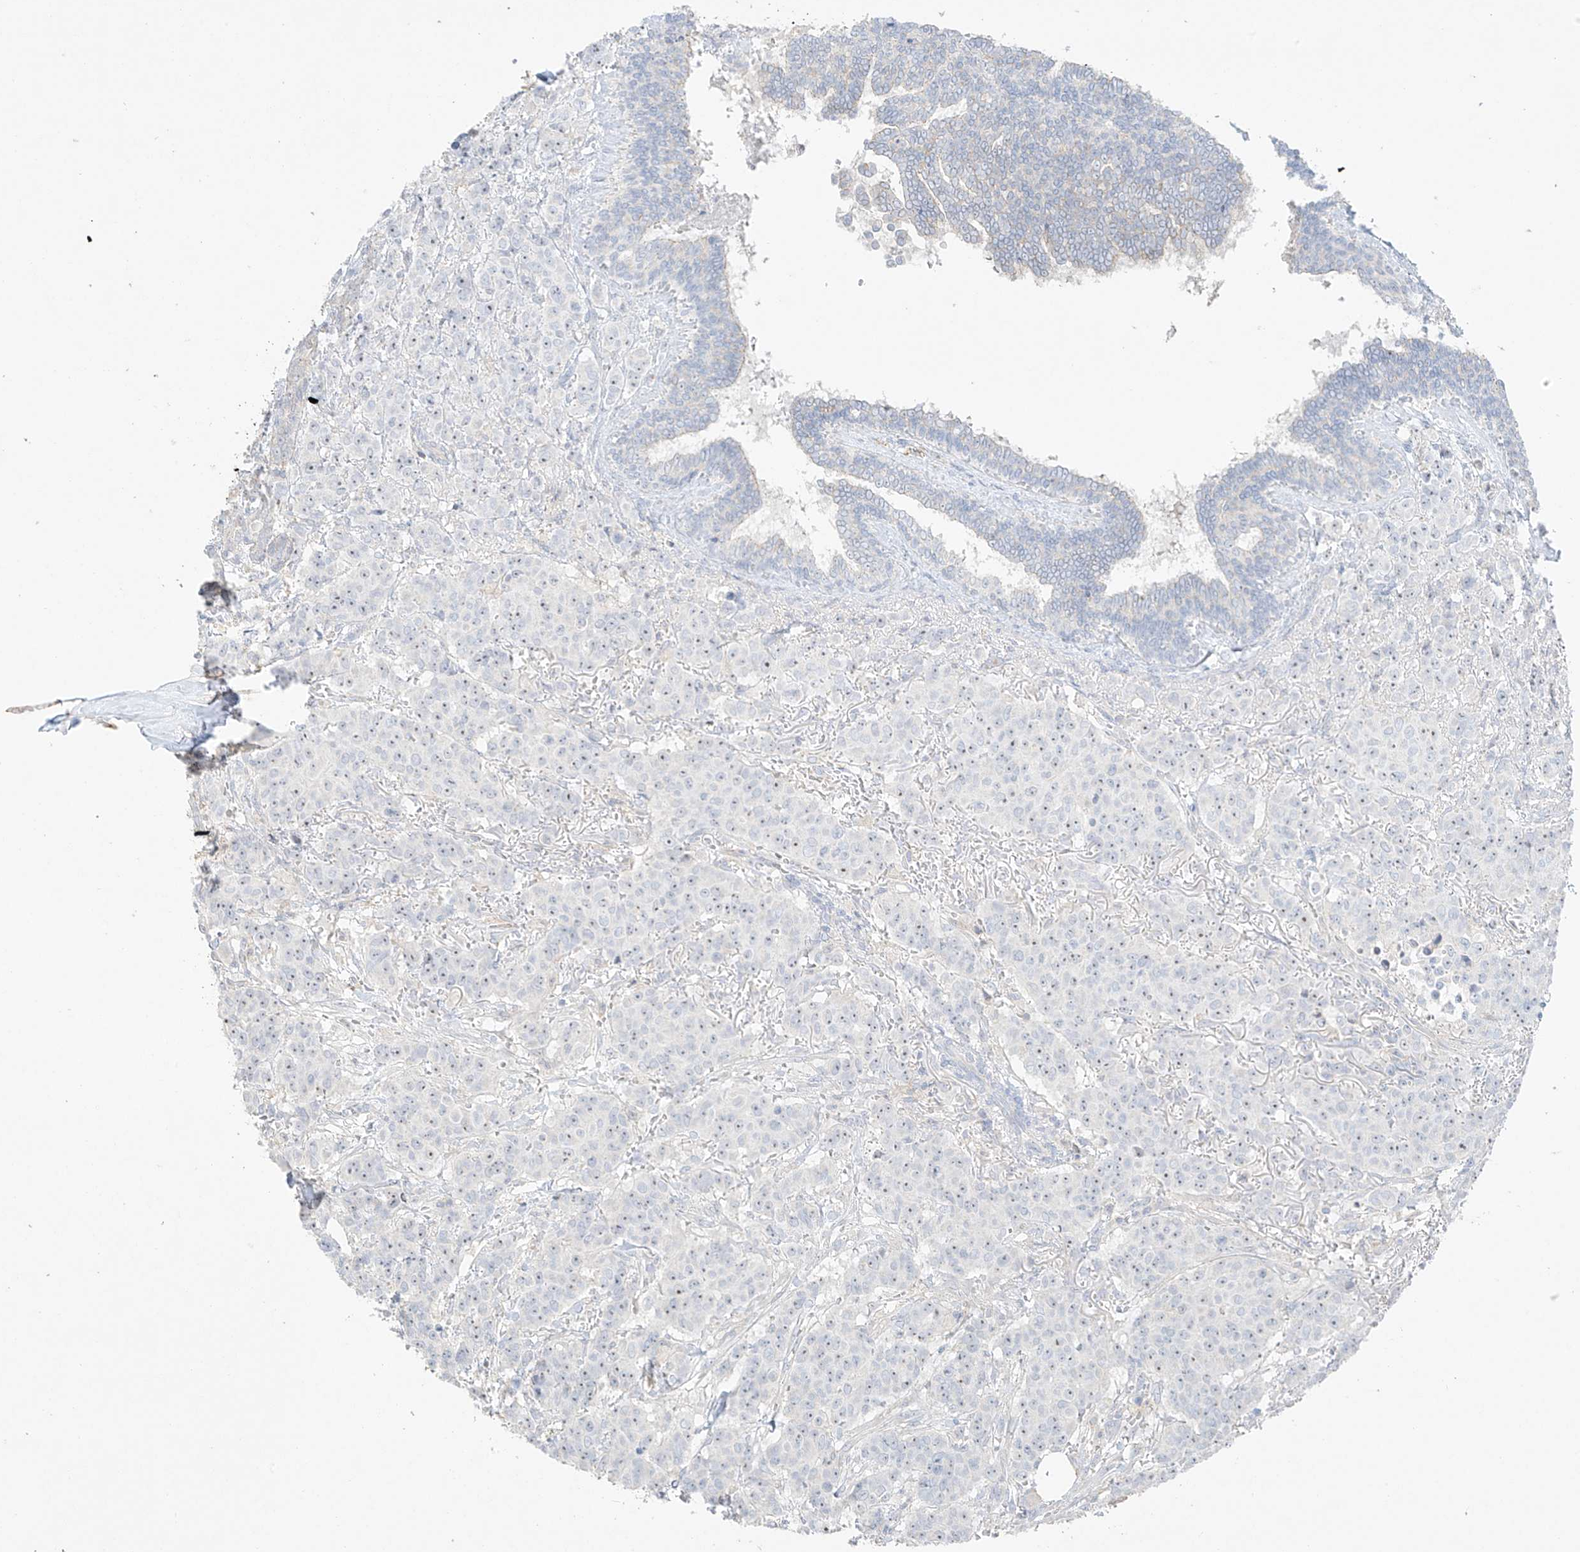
{"staining": {"intensity": "weak", "quantity": "<25%", "location": "nuclear"}, "tissue": "breast cancer", "cell_type": "Tumor cells", "image_type": "cancer", "snomed": [{"axis": "morphology", "description": "Duct carcinoma"}, {"axis": "topography", "description": "Breast"}], "caption": "This photomicrograph is of breast cancer (invasive ductal carcinoma) stained with immunohistochemistry (IHC) to label a protein in brown with the nuclei are counter-stained blue. There is no expression in tumor cells.", "gene": "ZBTB41", "patient": {"sex": "female", "age": 40}}